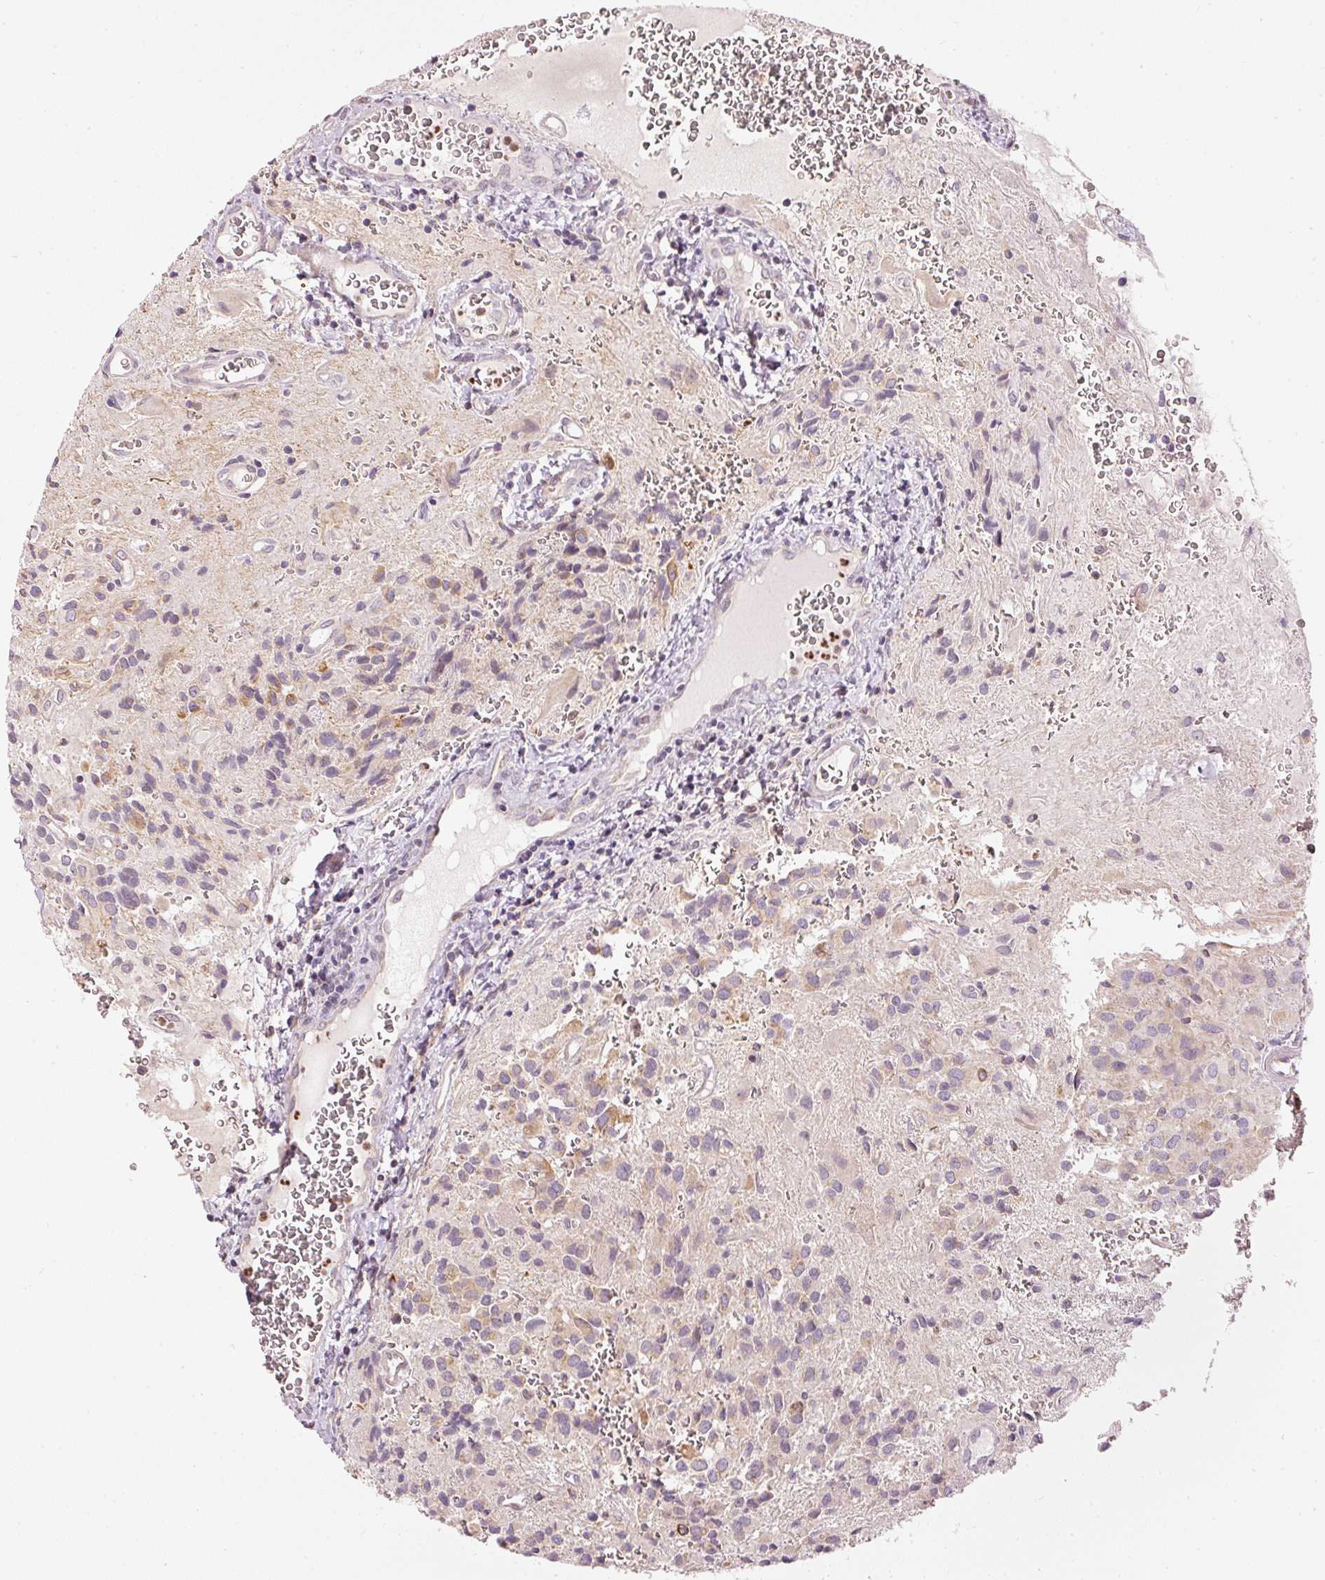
{"staining": {"intensity": "weak", "quantity": "25%-75%", "location": "cytoplasmic/membranous"}, "tissue": "glioma", "cell_type": "Tumor cells", "image_type": "cancer", "snomed": [{"axis": "morphology", "description": "Glioma, malignant, Low grade"}, {"axis": "topography", "description": "Brain"}], "caption": "IHC staining of malignant glioma (low-grade), which displays low levels of weak cytoplasmic/membranous positivity in about 25%-75% of tumor cells indicating weak cytoplasmic/membranous protein positivity. The staining was performed using DAB (3,3'-diaminobenzidine) (brown) for protein detection and nuclei were counterstained in hematoxylin (blue).", "gene": "MTHFD1L", "patient": {"sex": "male", "age": 56}}